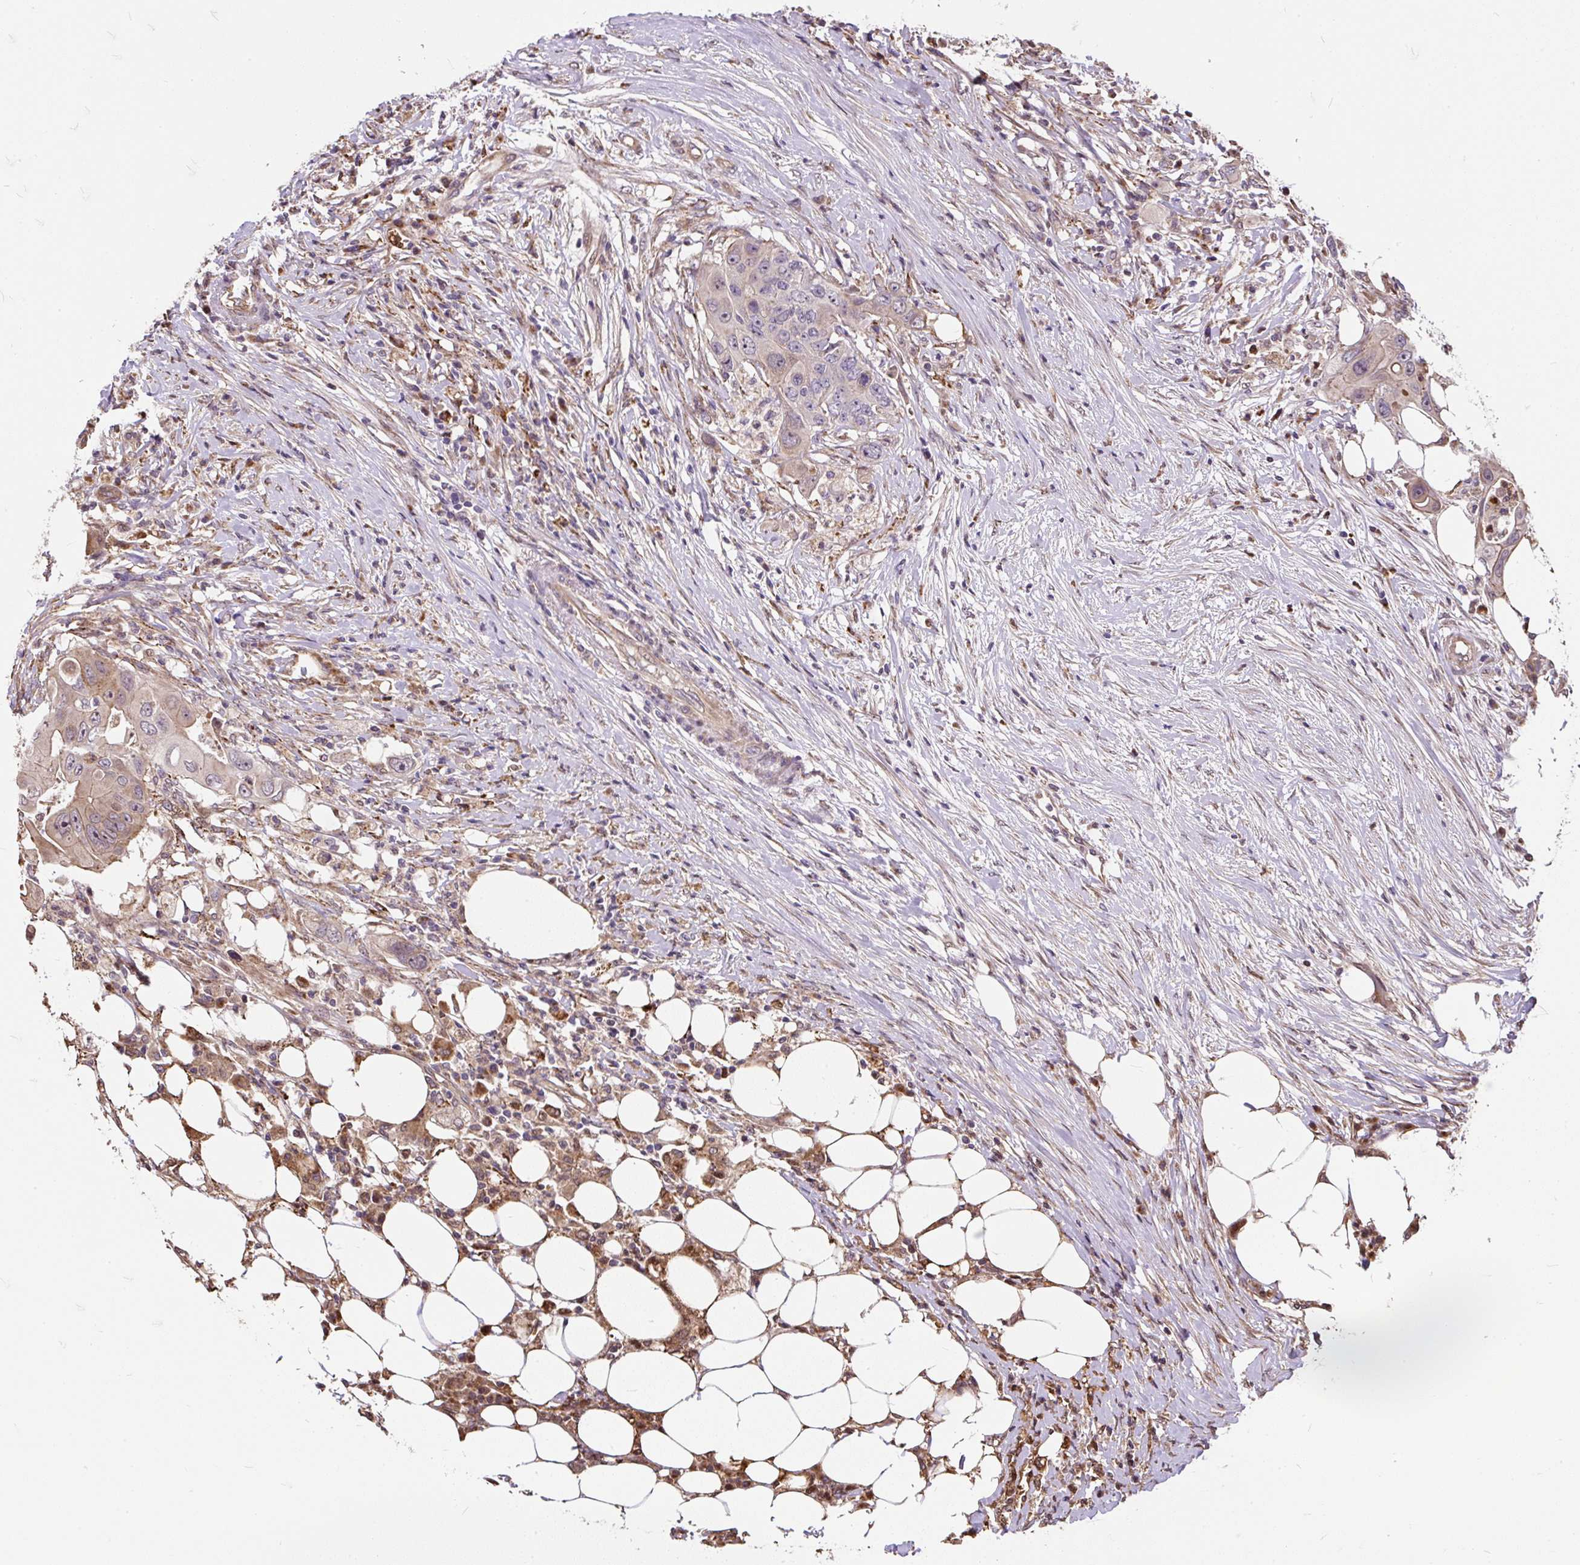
{"staining": {"intensity": "weak", "quantity": "25%-75%", "location": "cytoplasmic/membranous"}, "tissue": "colorectal cancer", "cell_type": "Tumor cells", "image_type": "cancer", "snomed": [{"axis": "morphology", "description": "Adenocarcinoma, NOS"}, {"axis": "topography", "description": "Colon"}], "caption": "Brown immunohistochemical staining in colorectal adenocarcinoma displays weak cytoplasmic/membranous staining in about 25%-75% of tumor cells.", "gene": "PUS7L", "patient": {"sex": "male", "age": 71}}